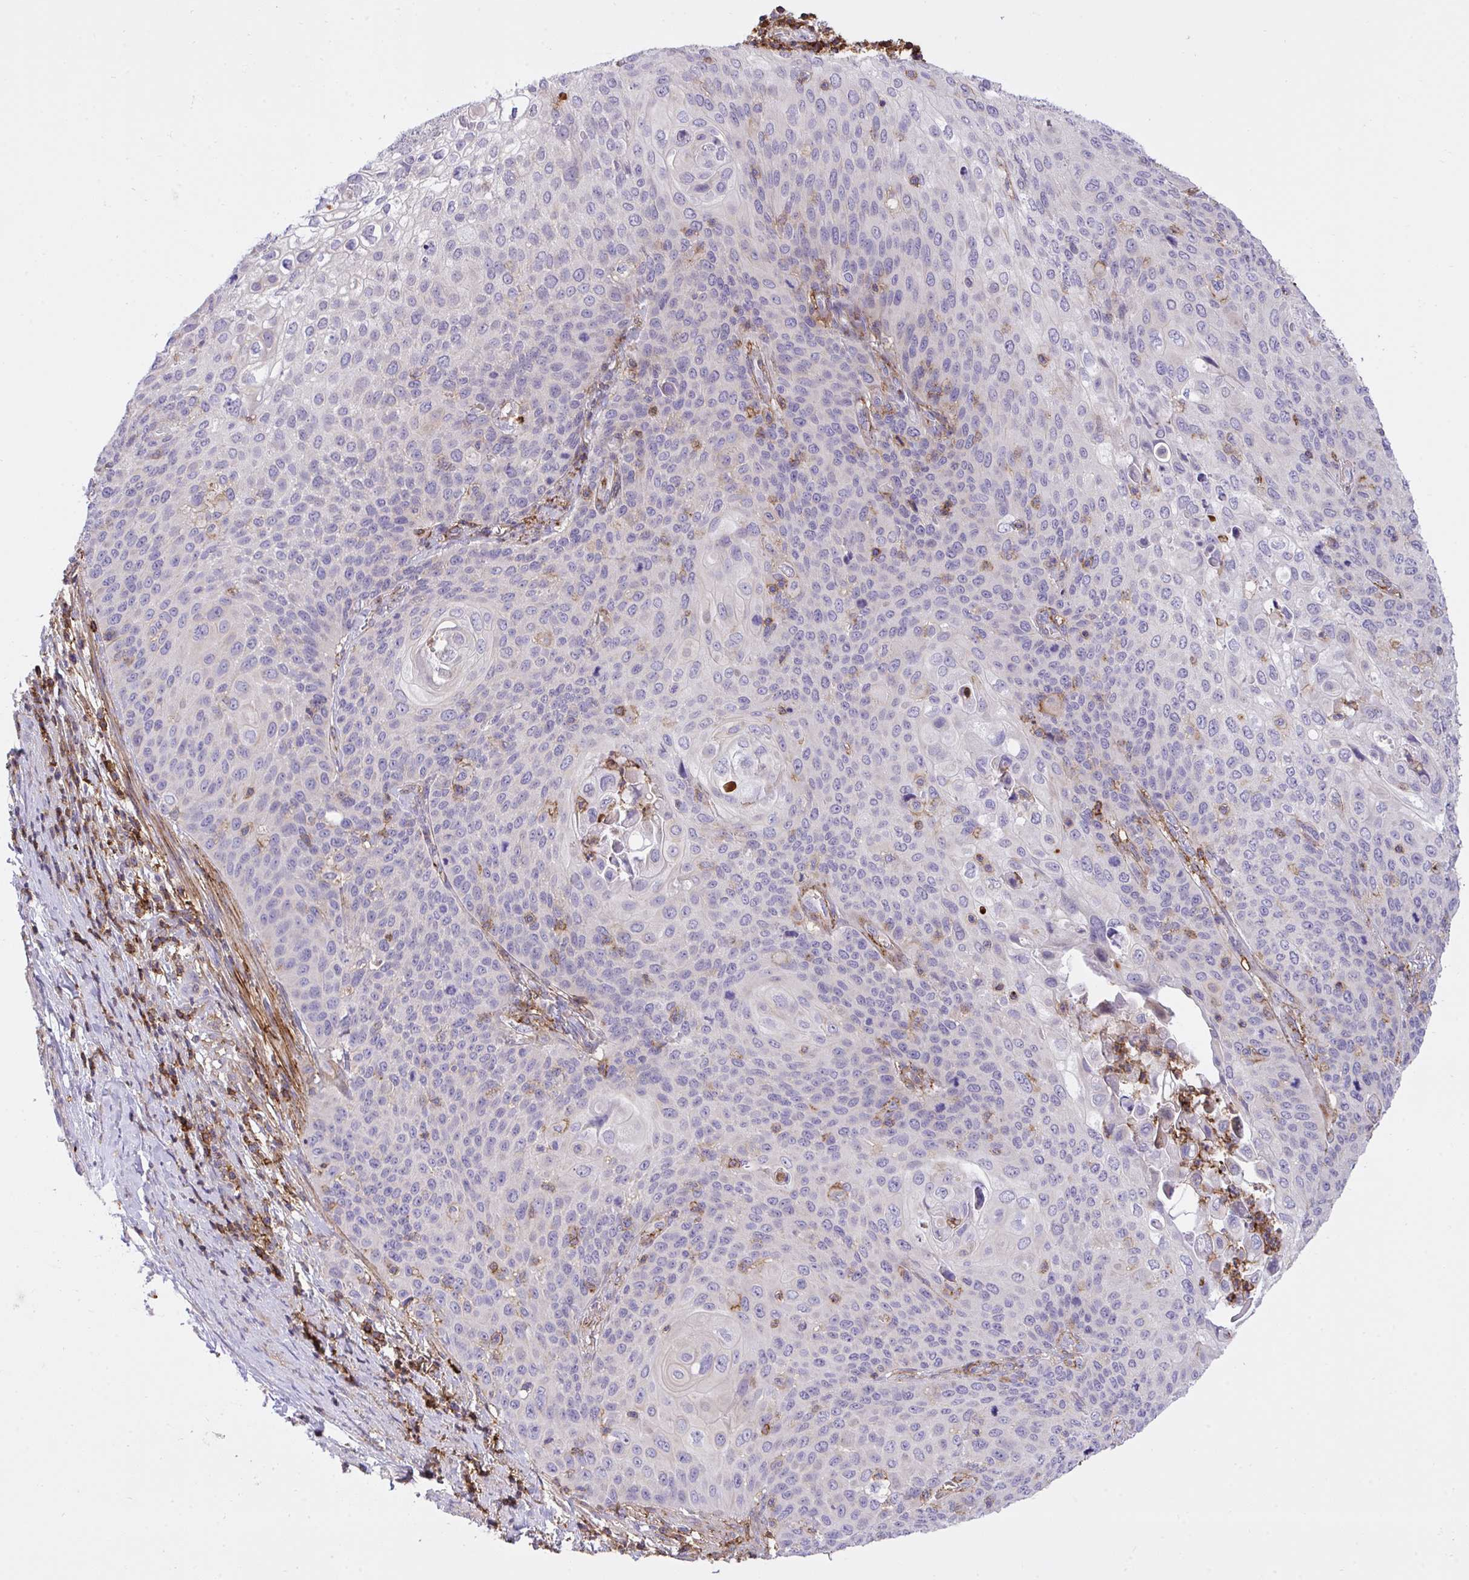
{"staining": {"intensity": "negative", "quantity": "none", "location": "none"}, "tissue": "cervical cancer", "cell_type": "Tumor cells", "image_type": "cancer", "snomed": [{"axis": "morphology", "description": "Squamous cell carcinoma, NOS"}, {"axis": "topography", "description": "Cervix"}], "caption": "Tumor cells are negative for brown protein staining in squamous cell carcinoma (cervical).", "gene": "ERI1", "patient": {"sex": "female", "age": 65}}